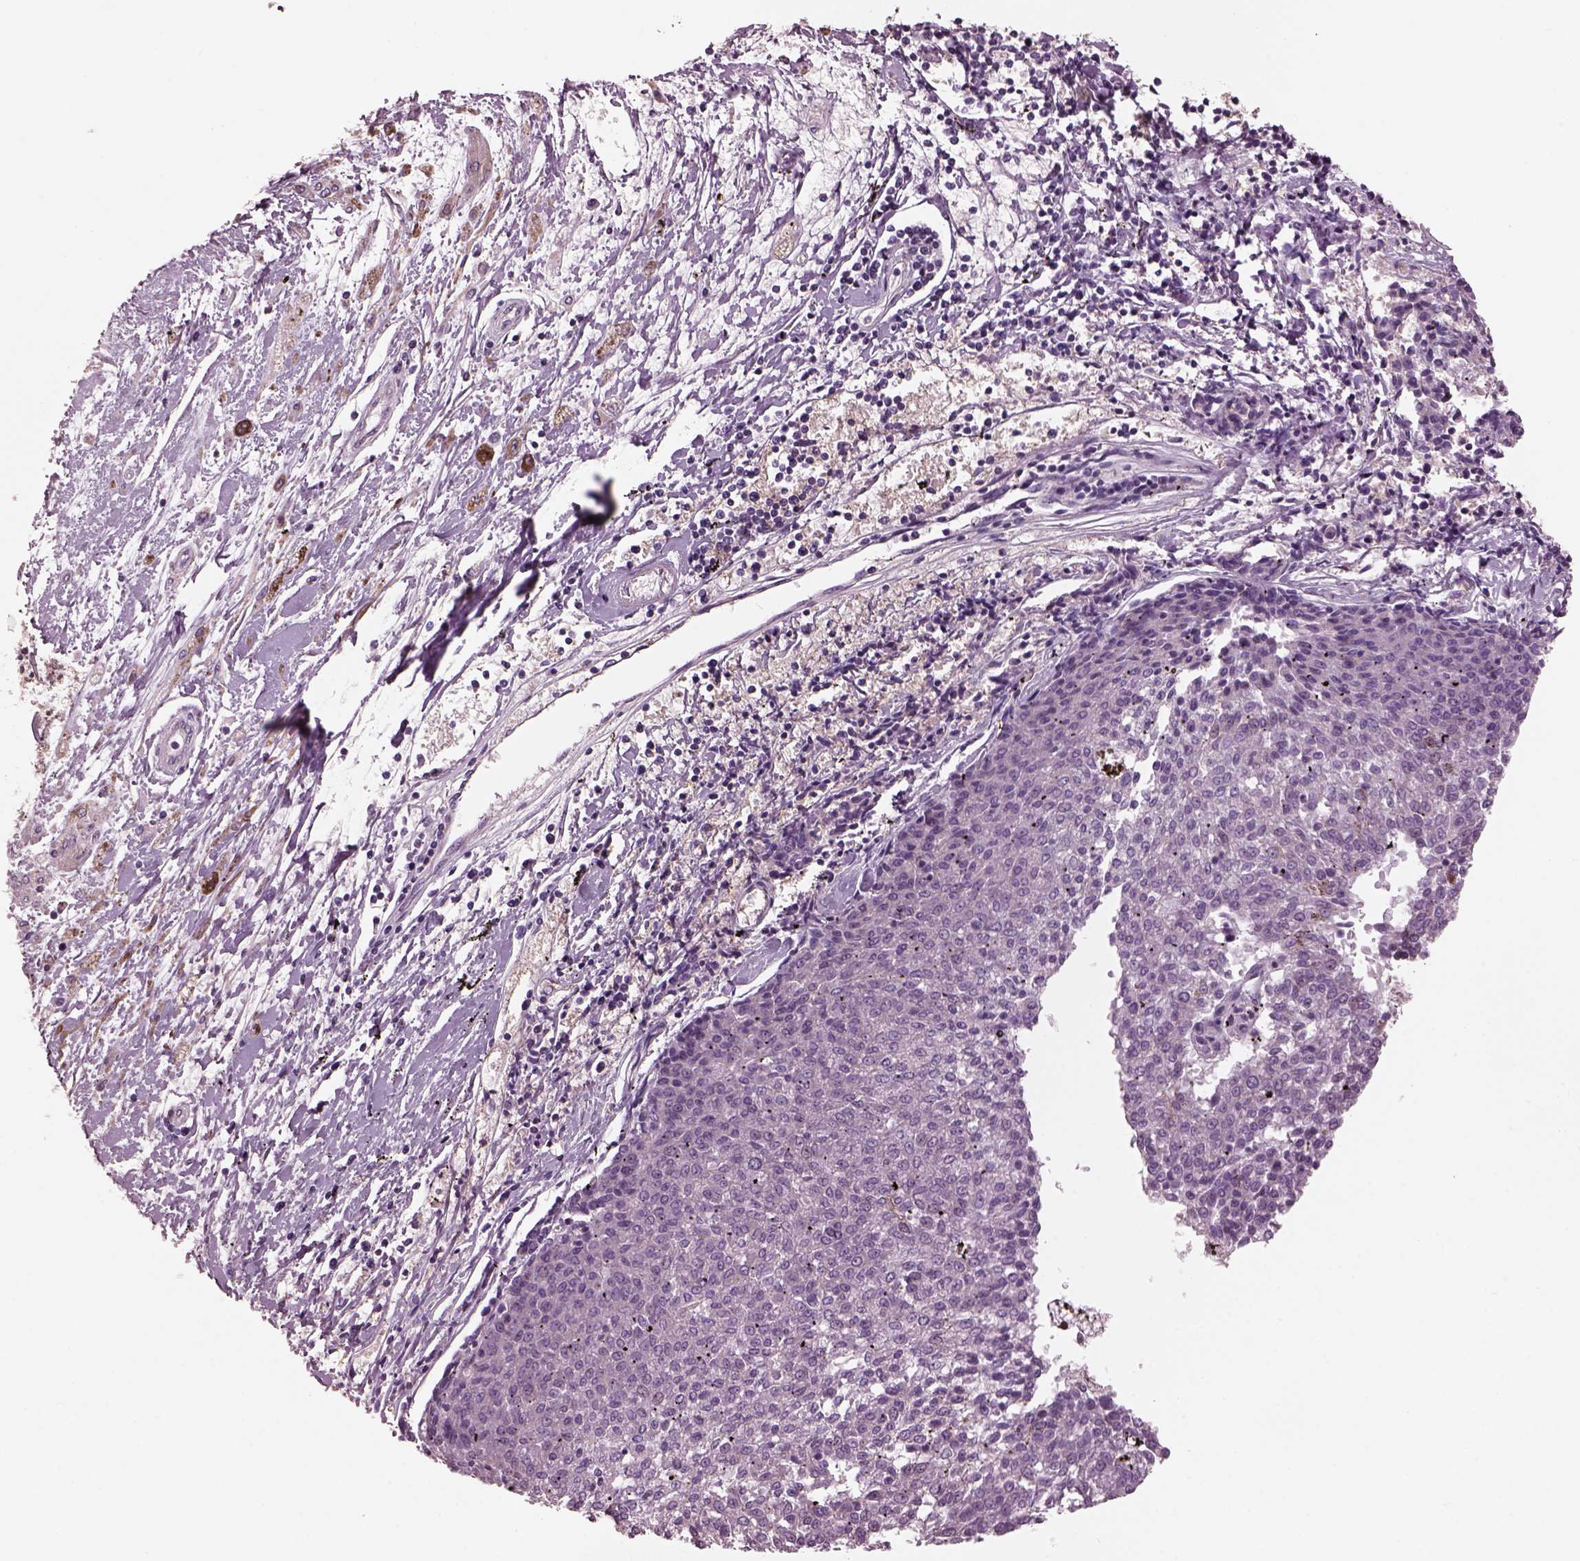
{"staining": {"intensity": "negative", "quantity": "none", "location": "none"}, "tissue": "melanoma", "cell_type": "Tumor cells", "image_type": "cancer", "snomed": [{"axis": "morphology", "description": "Malignant melanoma, NOS"}, {"axis": "topography", "description": "Skin"}], "caption": "DAB immunohistochemical staining of melanoma displays no significant expression in tumor cells. (Brightfield microscopy of DAB (3,3'-diaminobenzidine) IHC at high magnification).", "gene": "SRI", "patient": {"sex": "female", "age": 72}}